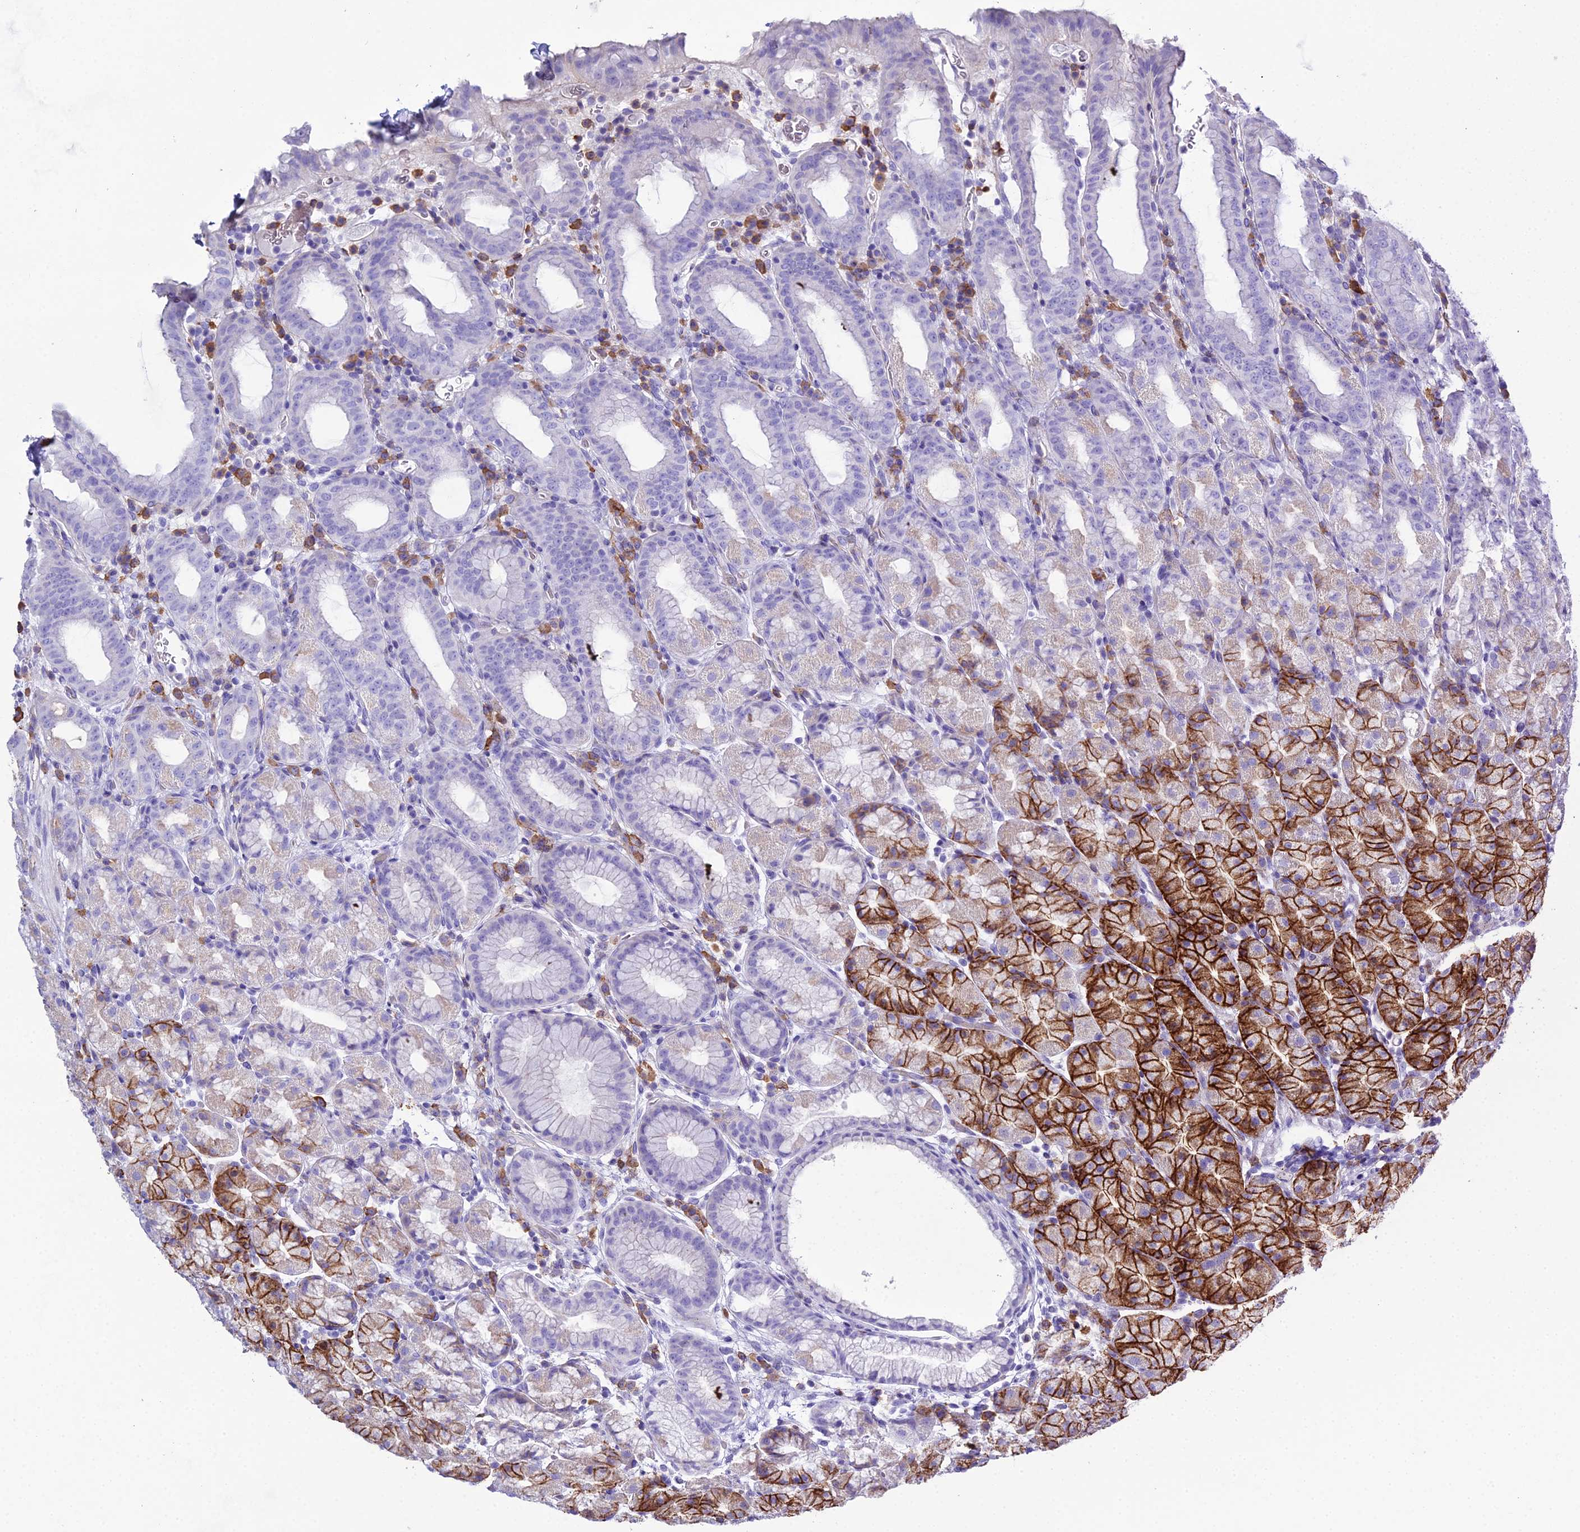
{"staining": {"intensity": "strong", "quantity": "25%-75%", "location": "cytoplasmic/membranous"}, "tissue": "stomach", "cell_type": "Glandular cells", "image_type": "normal", "snomed": [{"axis": "morphology", "description": "Normal tissue, NOS"}, {"axis": "topography", "description": "Stomach, upper"}, {"axis": "topography", "description": "Stomach, lower"}, {"axis": "topography", "description": "Small intestine"}], "caption": "A histopathology image of stomach stained for a protein reveals strong cytoplasmic/membranous brown staining in glandular cells. The staining was performed using DAB (3,3'-diaminobenzidine), with brown indicating positive protein expression. Nuclei are stained blue with hematoxylin.", "gene": "OR1Q1", "patient": {"sex": "male", "age": 68}}